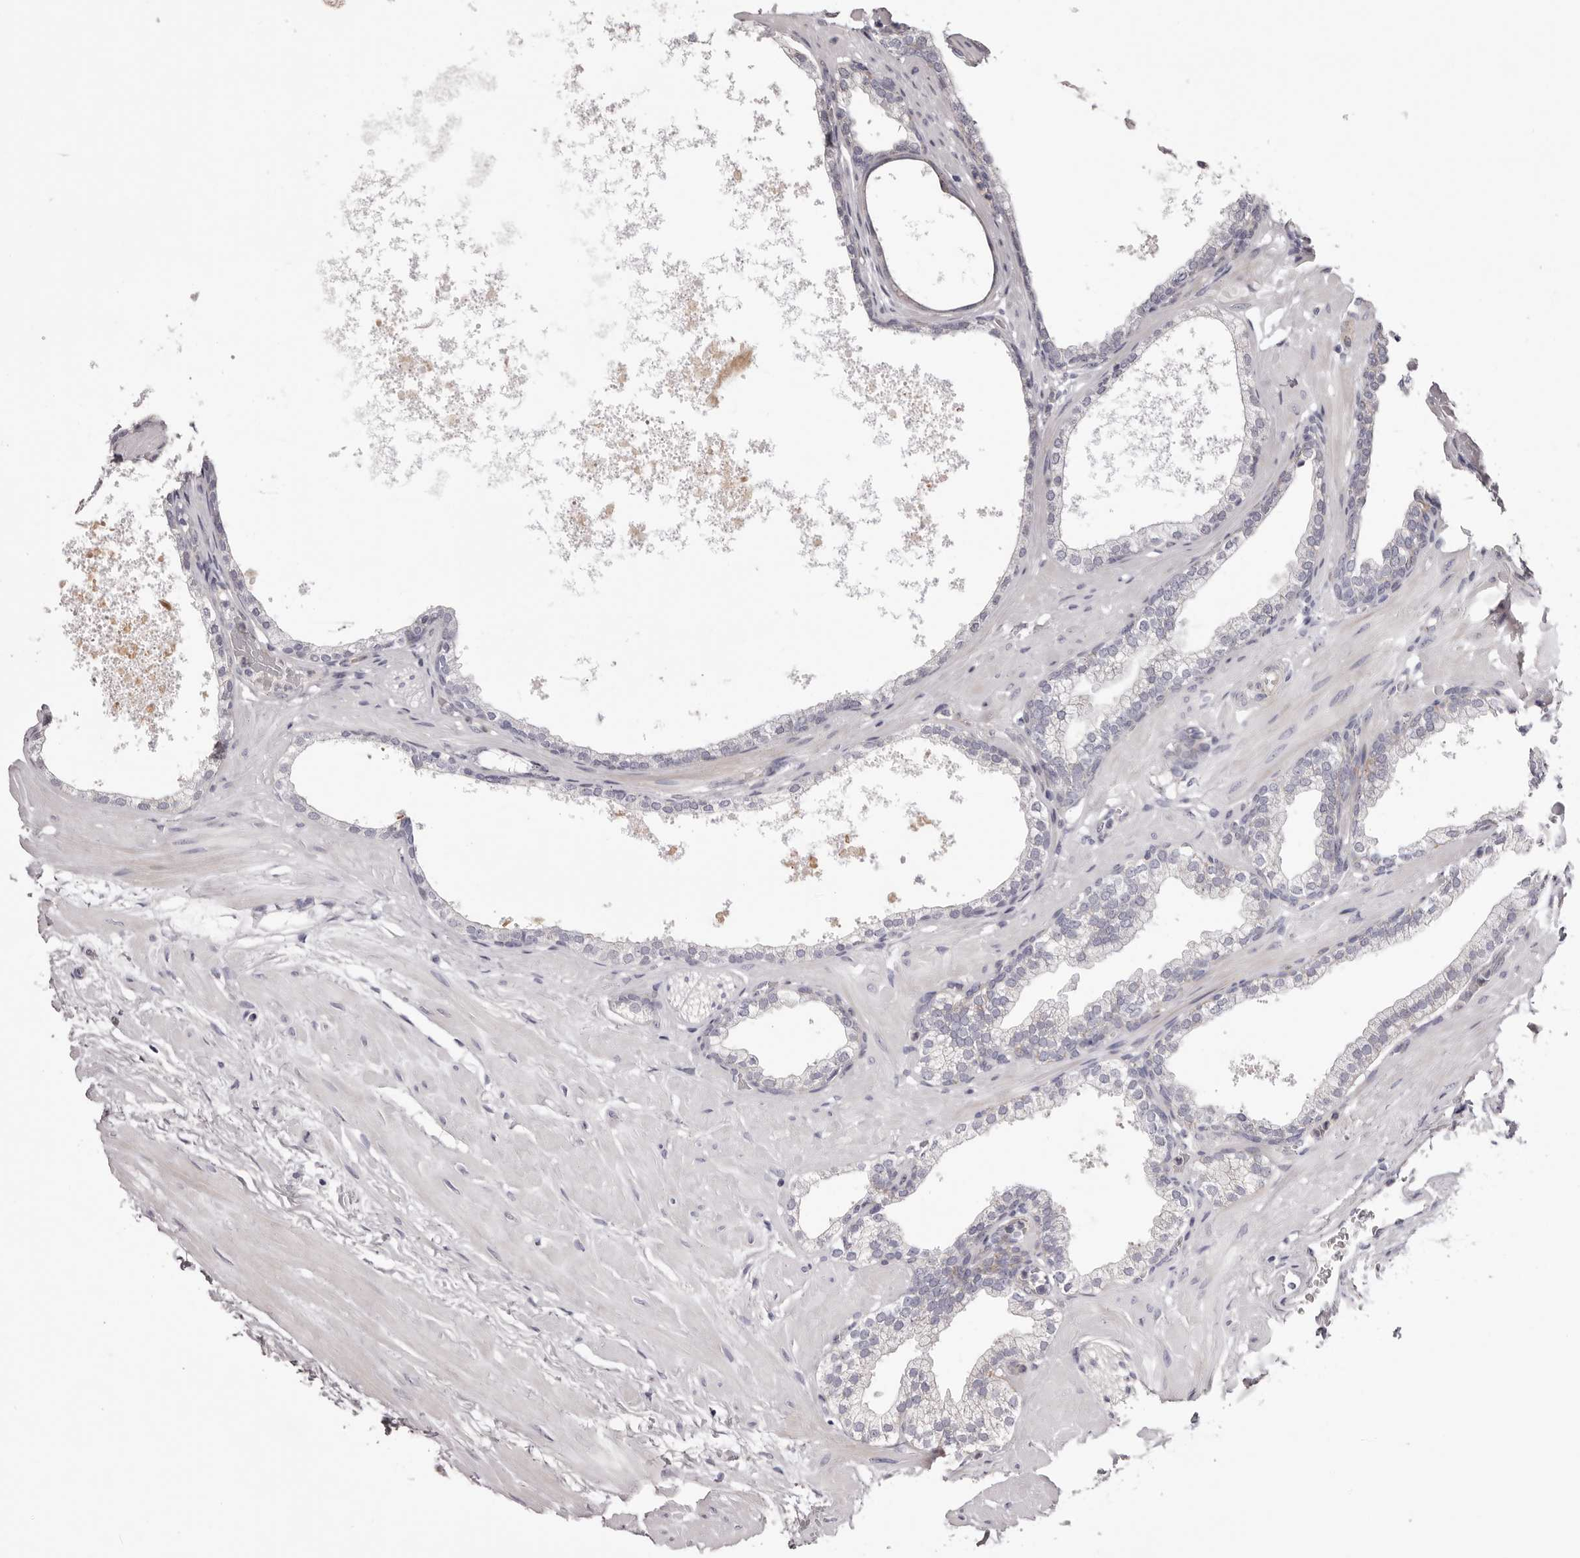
{"staining": {"intensity": "weak", "quantity": "<25%", "location": "cytoplasmic/membranous"}, "tissue": "prostate", "cell_type": "Glandular cells", "image_type": "normal", "snomed": [{"axis": "morphology", "description": "Normal tissue, NOS"}, {"axis": "morphology", "description": "Urothelial carcinoma, Low grade"}, {"axis": "topography", "description": "Urinary bladder"}, {"axis": "topography", "description": "Prostate"}], "caption": "High magnification brightfield microscopy of unremarkable prostate stained with DAB (brown) and counterstained with hematoxylin (blue): glandular cells show no significant positivity. Nuclei are stained in blue.", "gene": "PEG10", "patient": {"sex": "male", "age": 60}}